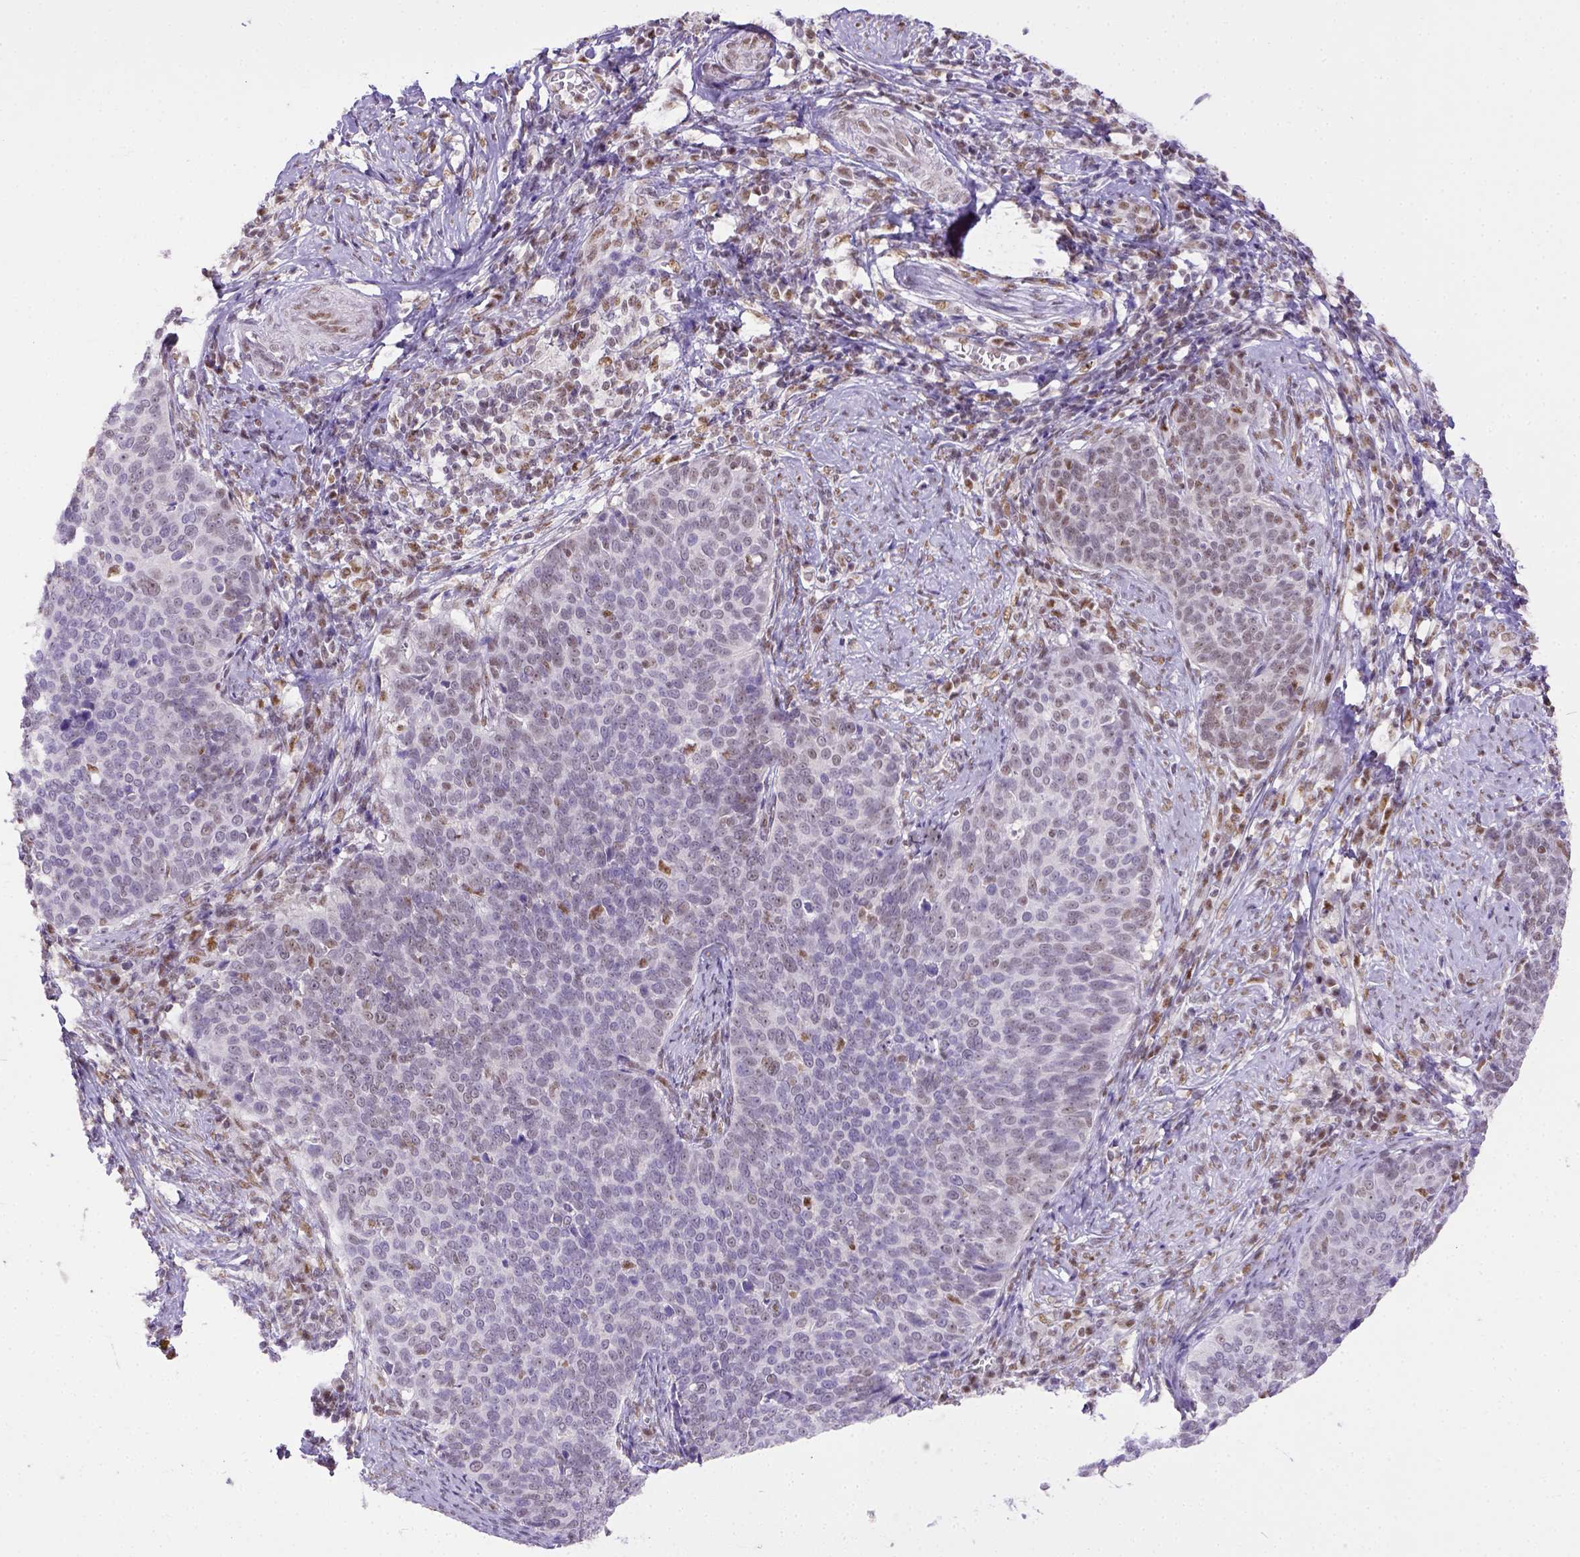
{"staining": {"intensity": "negative", "quantity": "none", "location": "none"}, "tissue": "cervical cancer", "cell_type": "Tumor cells", "image_type": "cancer", "snomed": [{"axis": "morphology", "description": "Normal tissue, NOS"}, {"axis": "morphology", "description": "Squamous cell carcinoma, NOS"}, {"axis": "topography", "description": "Cervix"}], "caption": "High power microscopy micrograph of an IHC histopathology image of squamous cell carcinoma (cervical), revealing no significant staining in tumor cells.", "gene": "ERCC1", "patient": {"sex": "female", "age": 39}}